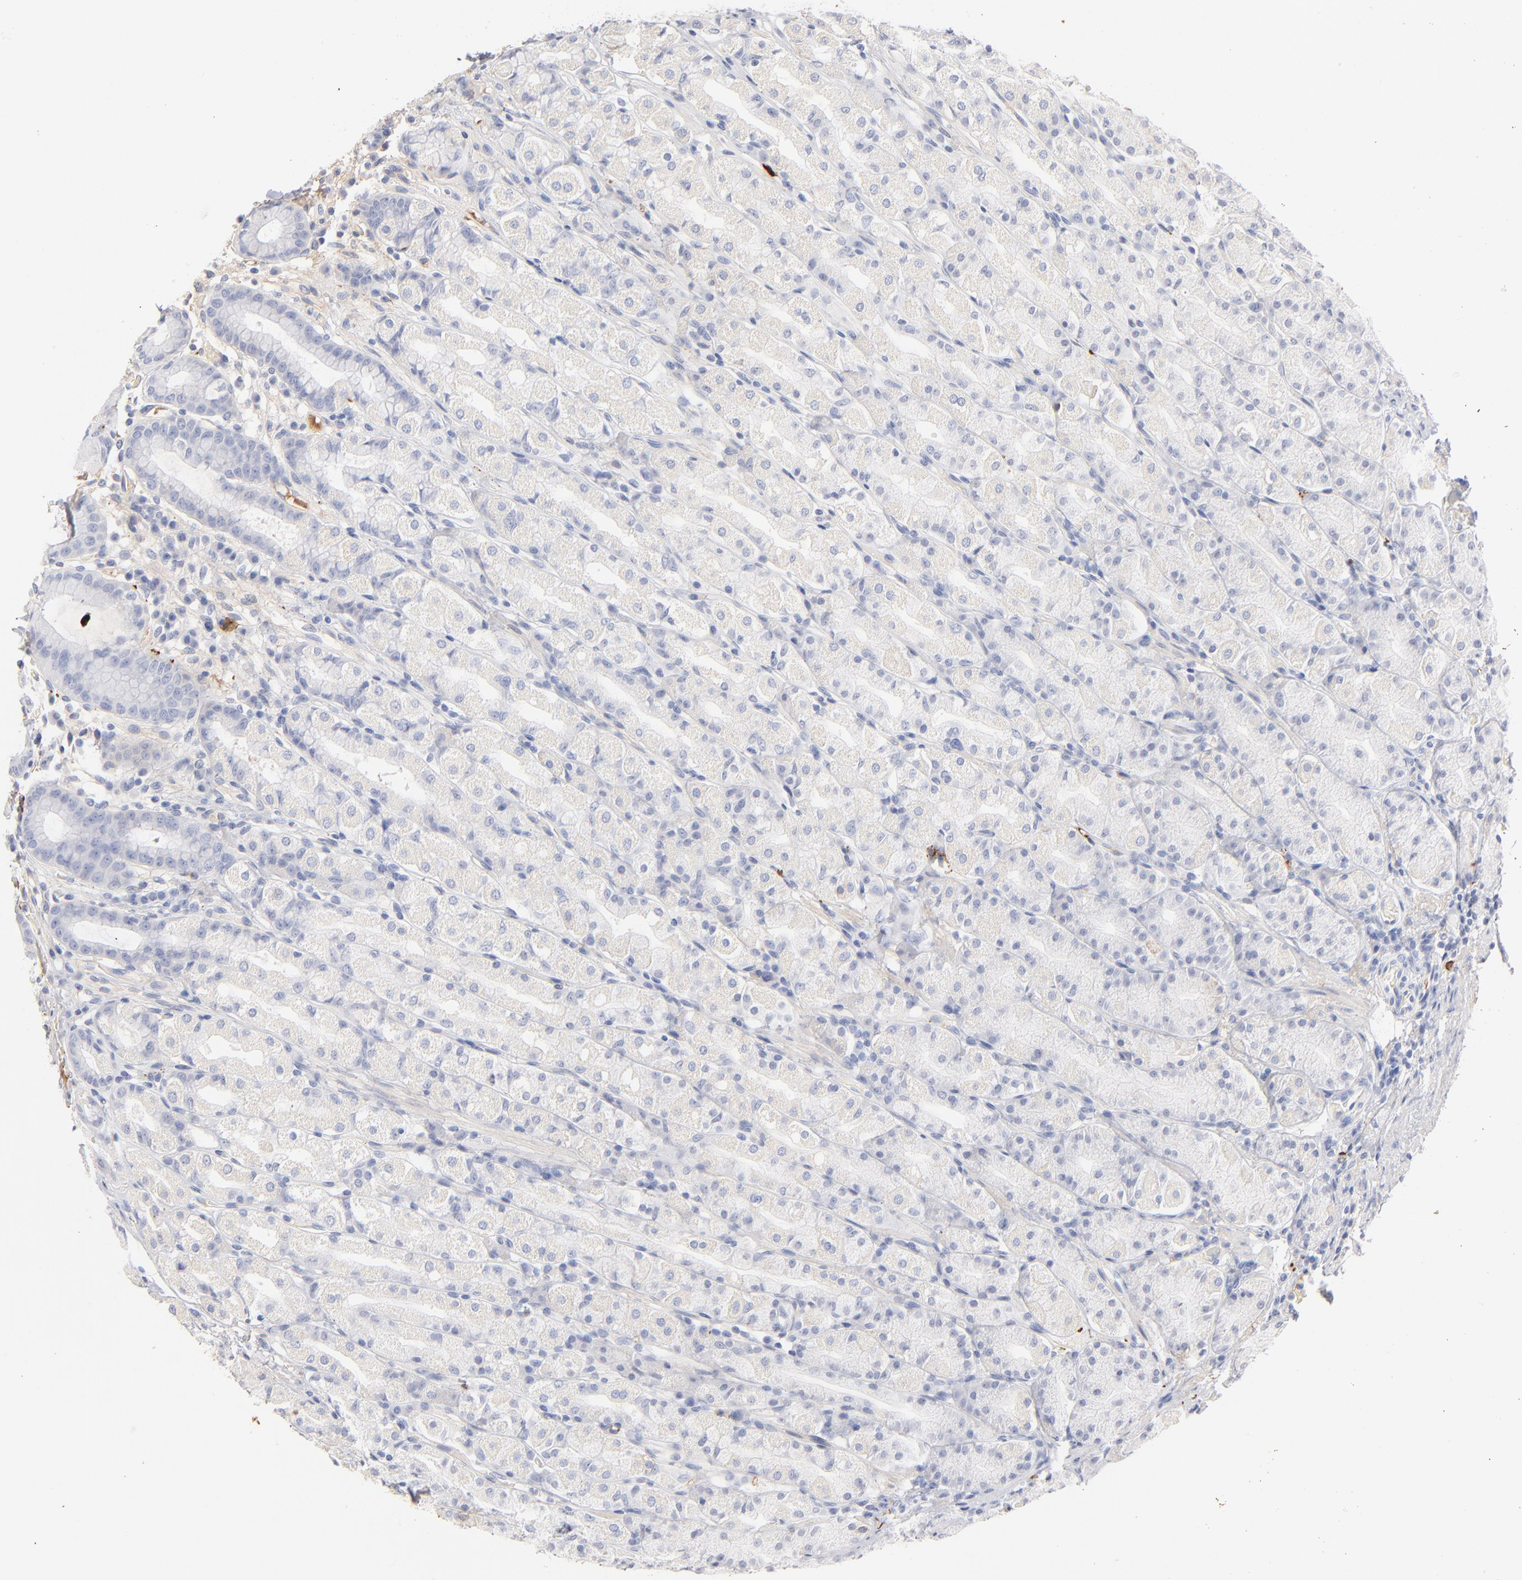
{"staining": {"intensity": "weak", "quantity": "<25%", "location": "cytoplasmic/membranous"}, "tissue": "stomach", "cell_type": "Glandular cells", "image_type": "normal", "snomed": [{"axis": "morphology", "description": "Normal tissue, NOS"}, {"axis": "topography", "description": "Stomach, upper"}], "caption": "Photomicrograph shows no protein positivity in glandular cells of normal stomach. (DAB immunohistochemistry (IHC) visualized using brightfield microscopy, high magnification).", "gene": "APOH", "patient": {"sex": "male", "age": 68}}